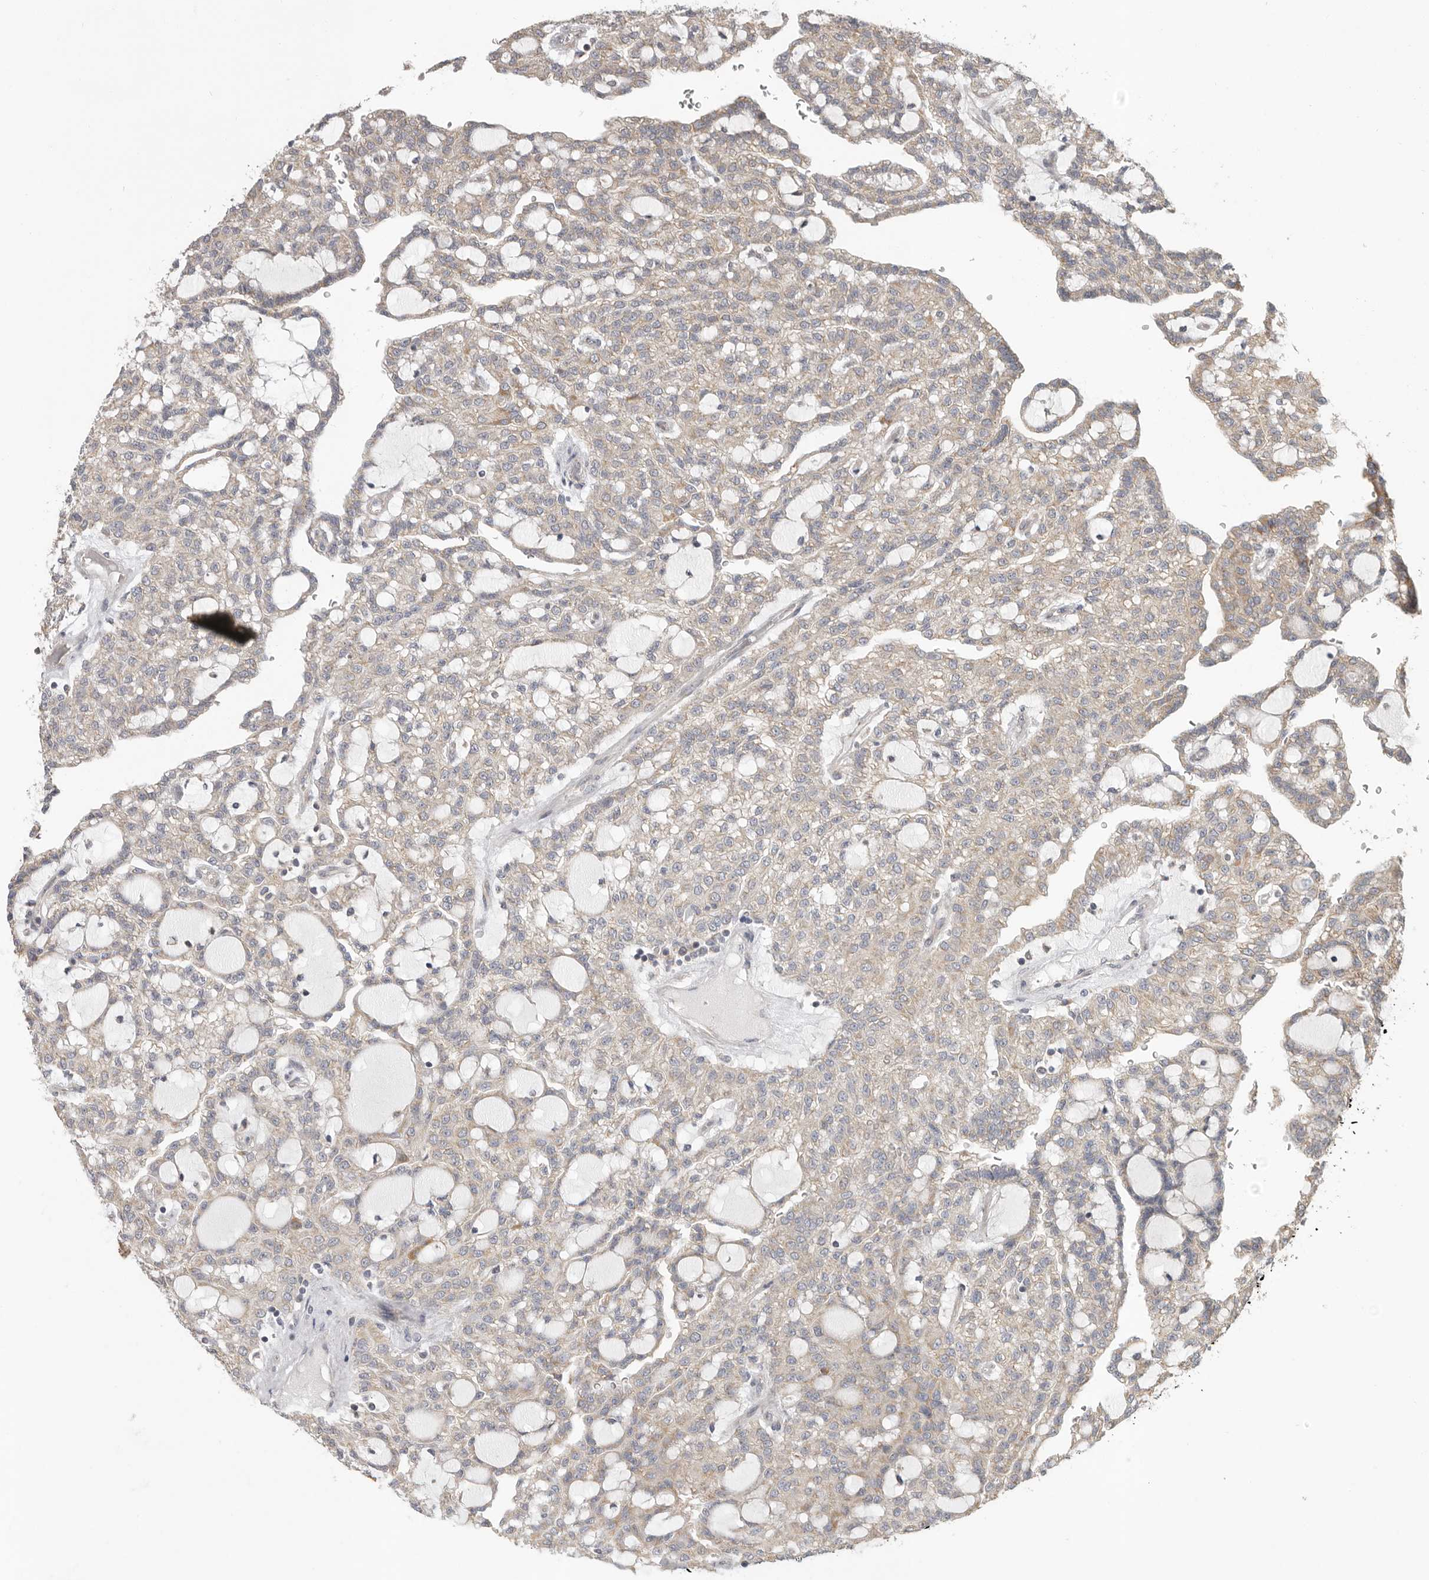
{"staining": {"intensity": "weak", "quantity": "25%-75%", "location": "cytoplasmic/membranous"}, "tissue": "renal cancer", "cell_type": "Tumor cells", "image_type": "cancer", "snomed": [{"axis": "morphology", "description": "Adenocarcinoma, NOS"}, {"axis": "topography", "description": "Kidney"}], "caption": "This is a micrograph of immunohistochemistry (IHC) staining of renal adenocarcinoma, which shows weak positivity in the cytoplasmic/membranous of tumor cells.", "gene": "UNK", "patient": {"sex": "male", "age": 63}}